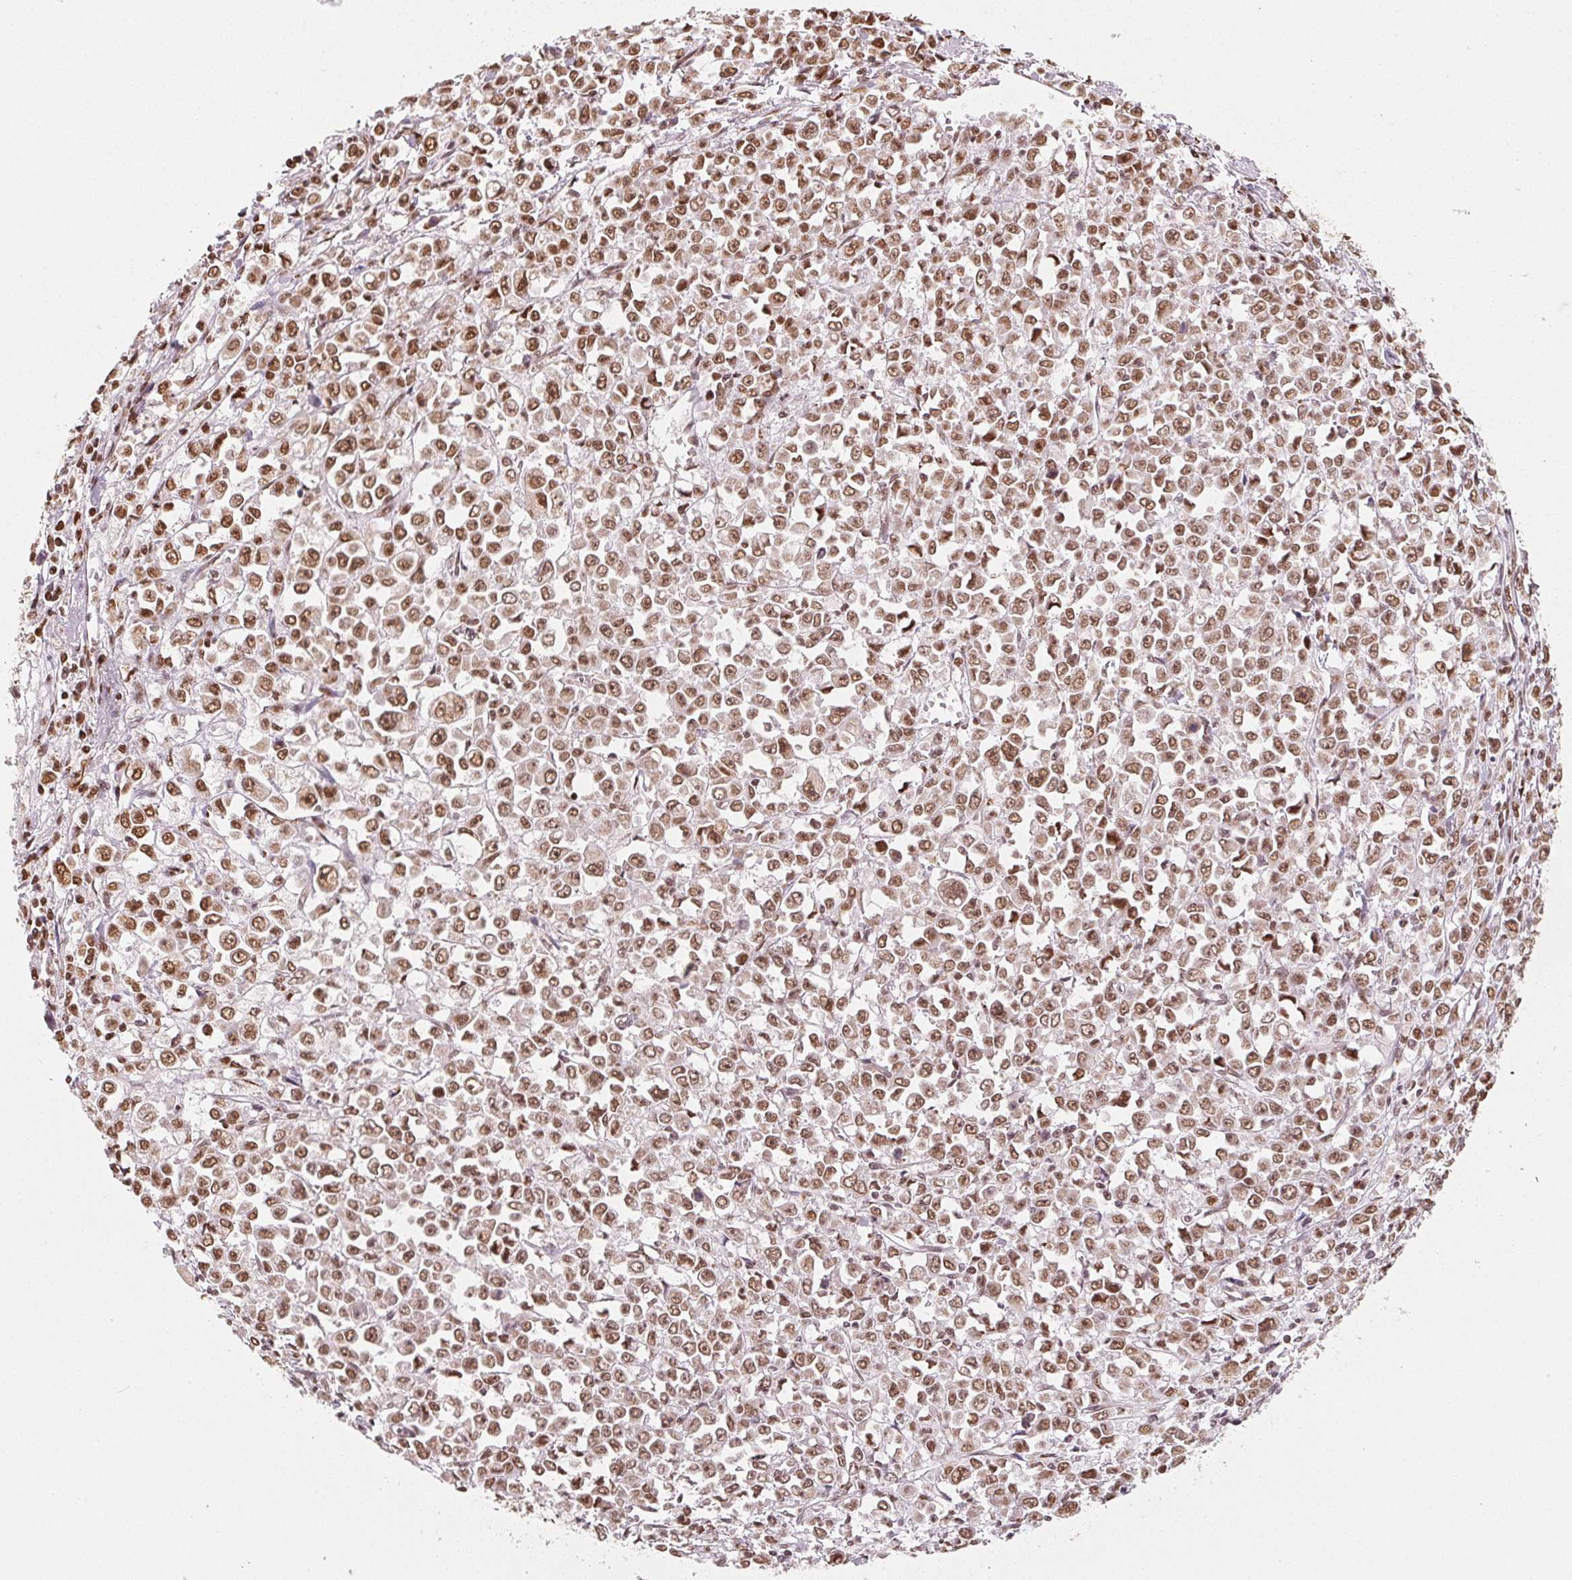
{"staining": {"intensity": "moderate", "quantity": ">75%", "location": "nuclear"}, "tissue": "stomach cancer", "cell_type": "Tumor cells", "image_type": "cancer", "snomed": [{"axis": "morphology", "description": "Adenocarcinoma, NOS"}, {"axis": "topography", "description": "Stomach, upper"}], "caption": "IHC of human stomach adenocarcinoma reveals medium levels of moderate nuclear expression in about >75% of tumor cells. (Stains: DAB (3,3'-diaminobenzidine) in brown, nuclei in blue, Microscopy: brightfield microscopy at high magnification).", "gene": "TOPORS", "patient": {"sex": "male", "age": 70}}